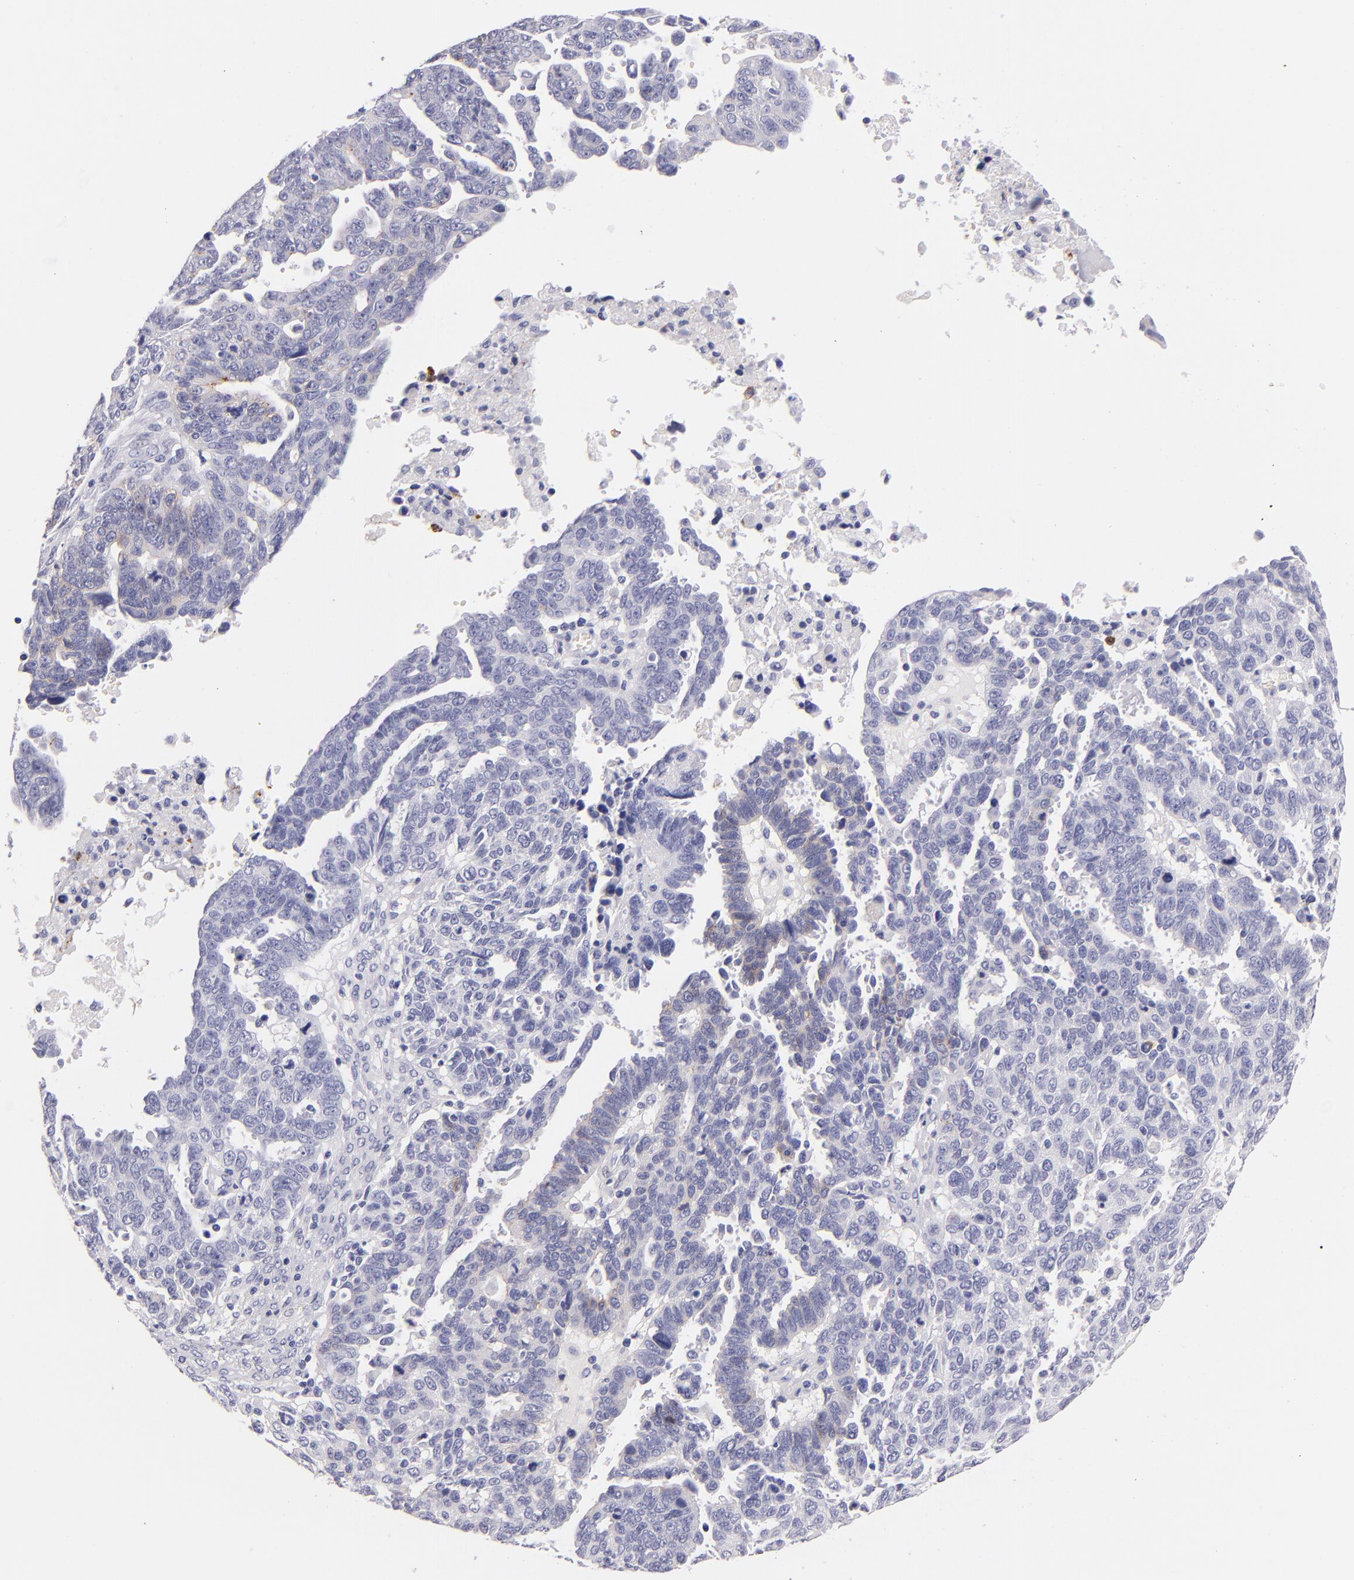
{"staining": {"intensity": "weak", "quantity": "<25%", "location": "cytoplasmic/membranous"}, "tissue": "ovarian cancer", "cell_type": "Tumor cells", "image_type": "cancer", "snomed": [{"axis": "morphology", "description": "Carcinoma, endometroid"}, {"axis": "morphology", "description": "Cystadenocarcinoma, serous, NOS"}, {"axis": "topography", "description": "Ovary"}], "caption": "Image shows no protein positivity in tumor cells of ovarian cancer tissue. (Stains: DAB (3,3'-diaminobenzidine) immunohistochemistry with hematoxylin counter stain, Microscopy: brightfield microscopy at high magnification).", "gene": "CDH3", "patient": {"sex": "female", "age": 45}}